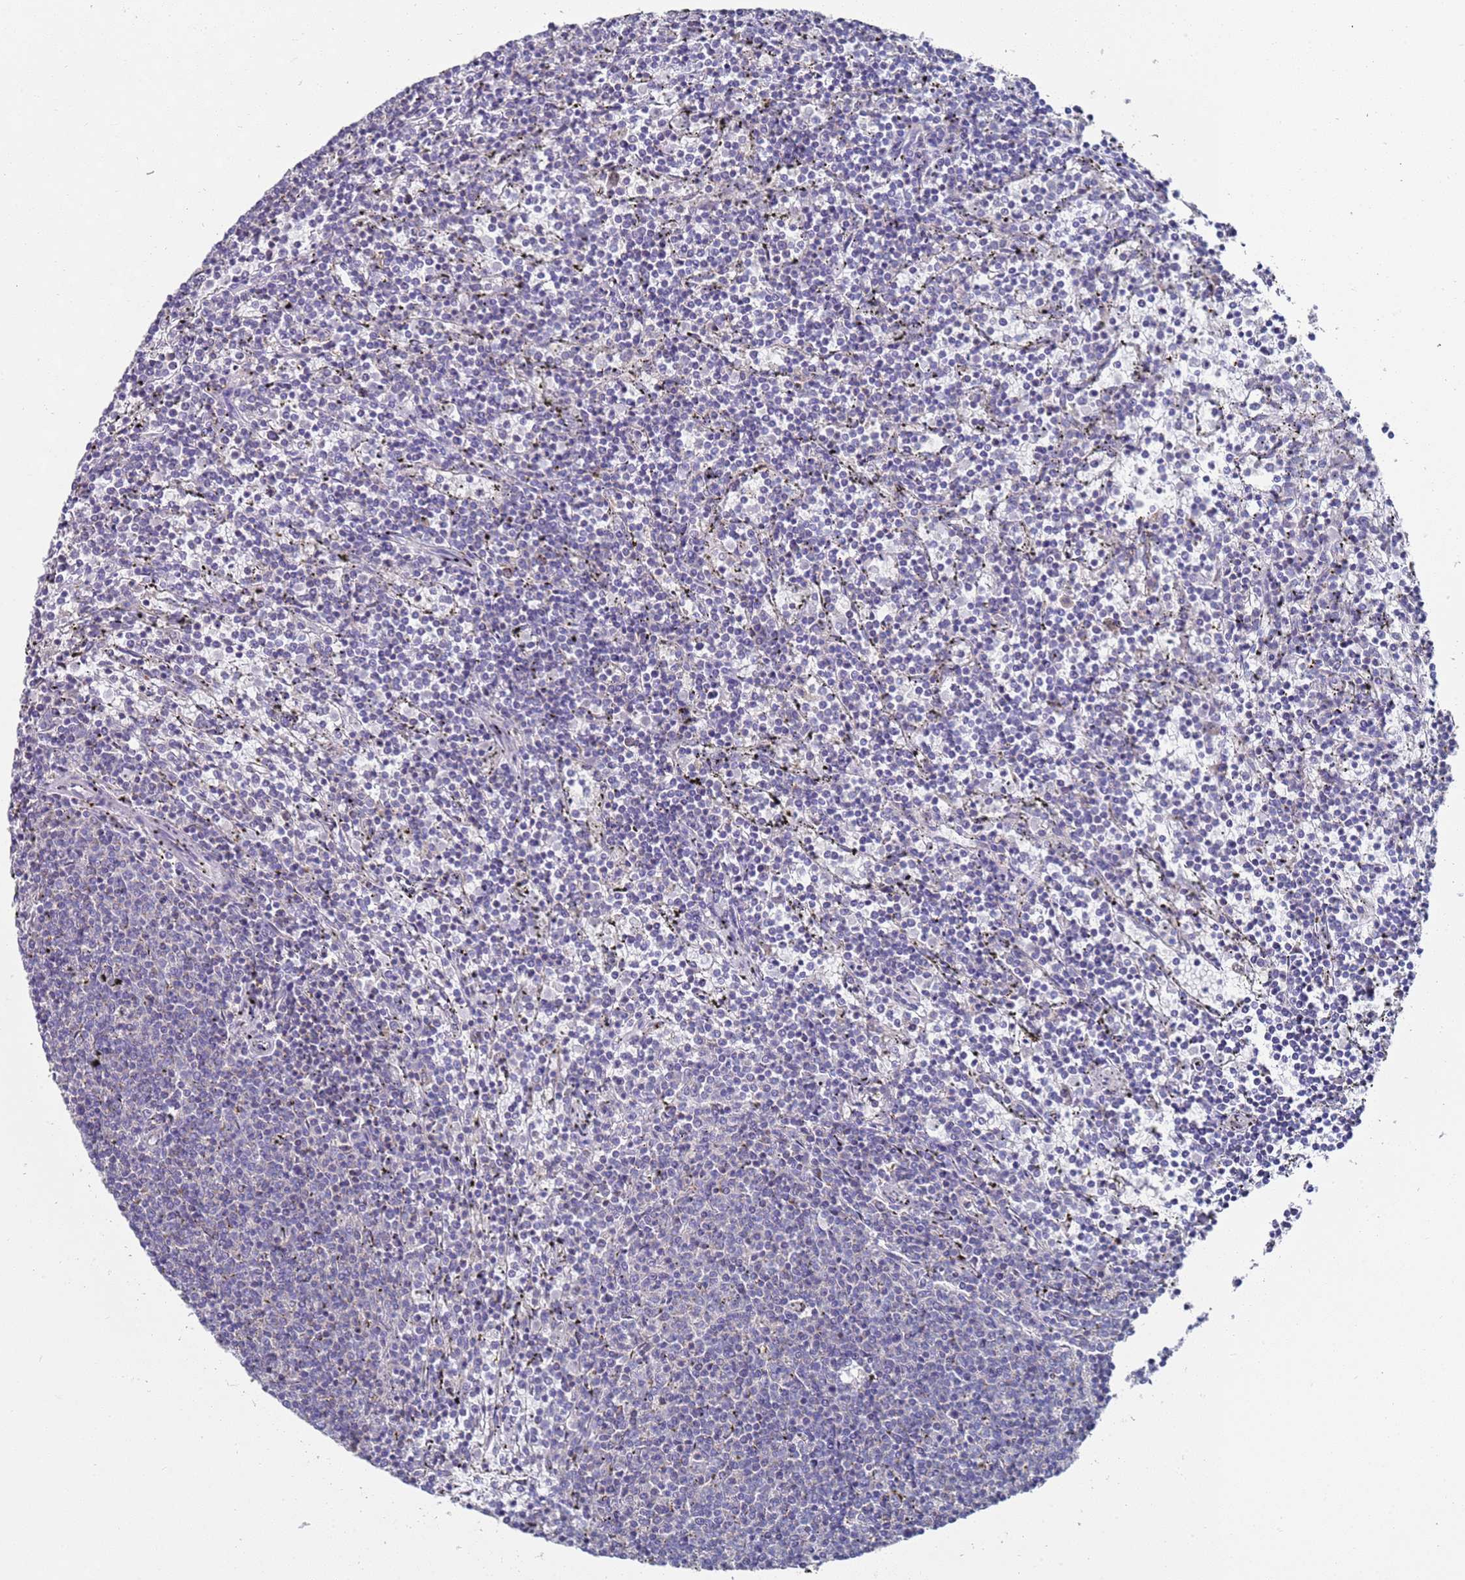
{"staining": {"intensity": "negative", "quantity": "none", "location": "none"}, "tissue": "lymphoma", "cell_type": "Tumor cells", "image_type": "cancer", "snomed": [{"axis": "morphology", "description": "Malignant lymphoma, non-Hodgkin's type, Low grade"}, {"axis": "topography", "description": "Spleen"}], "caption": "Image shows no protein positivity in tumor cells of malignant lymphoma, non-Hodgkin's type (low-grade) tissue. (DAB immunohistochemistry (IHC) with hematoxylin counter stain).", "gene": "NPEPPS", "patient": {"sex": "female", "age": 50}}